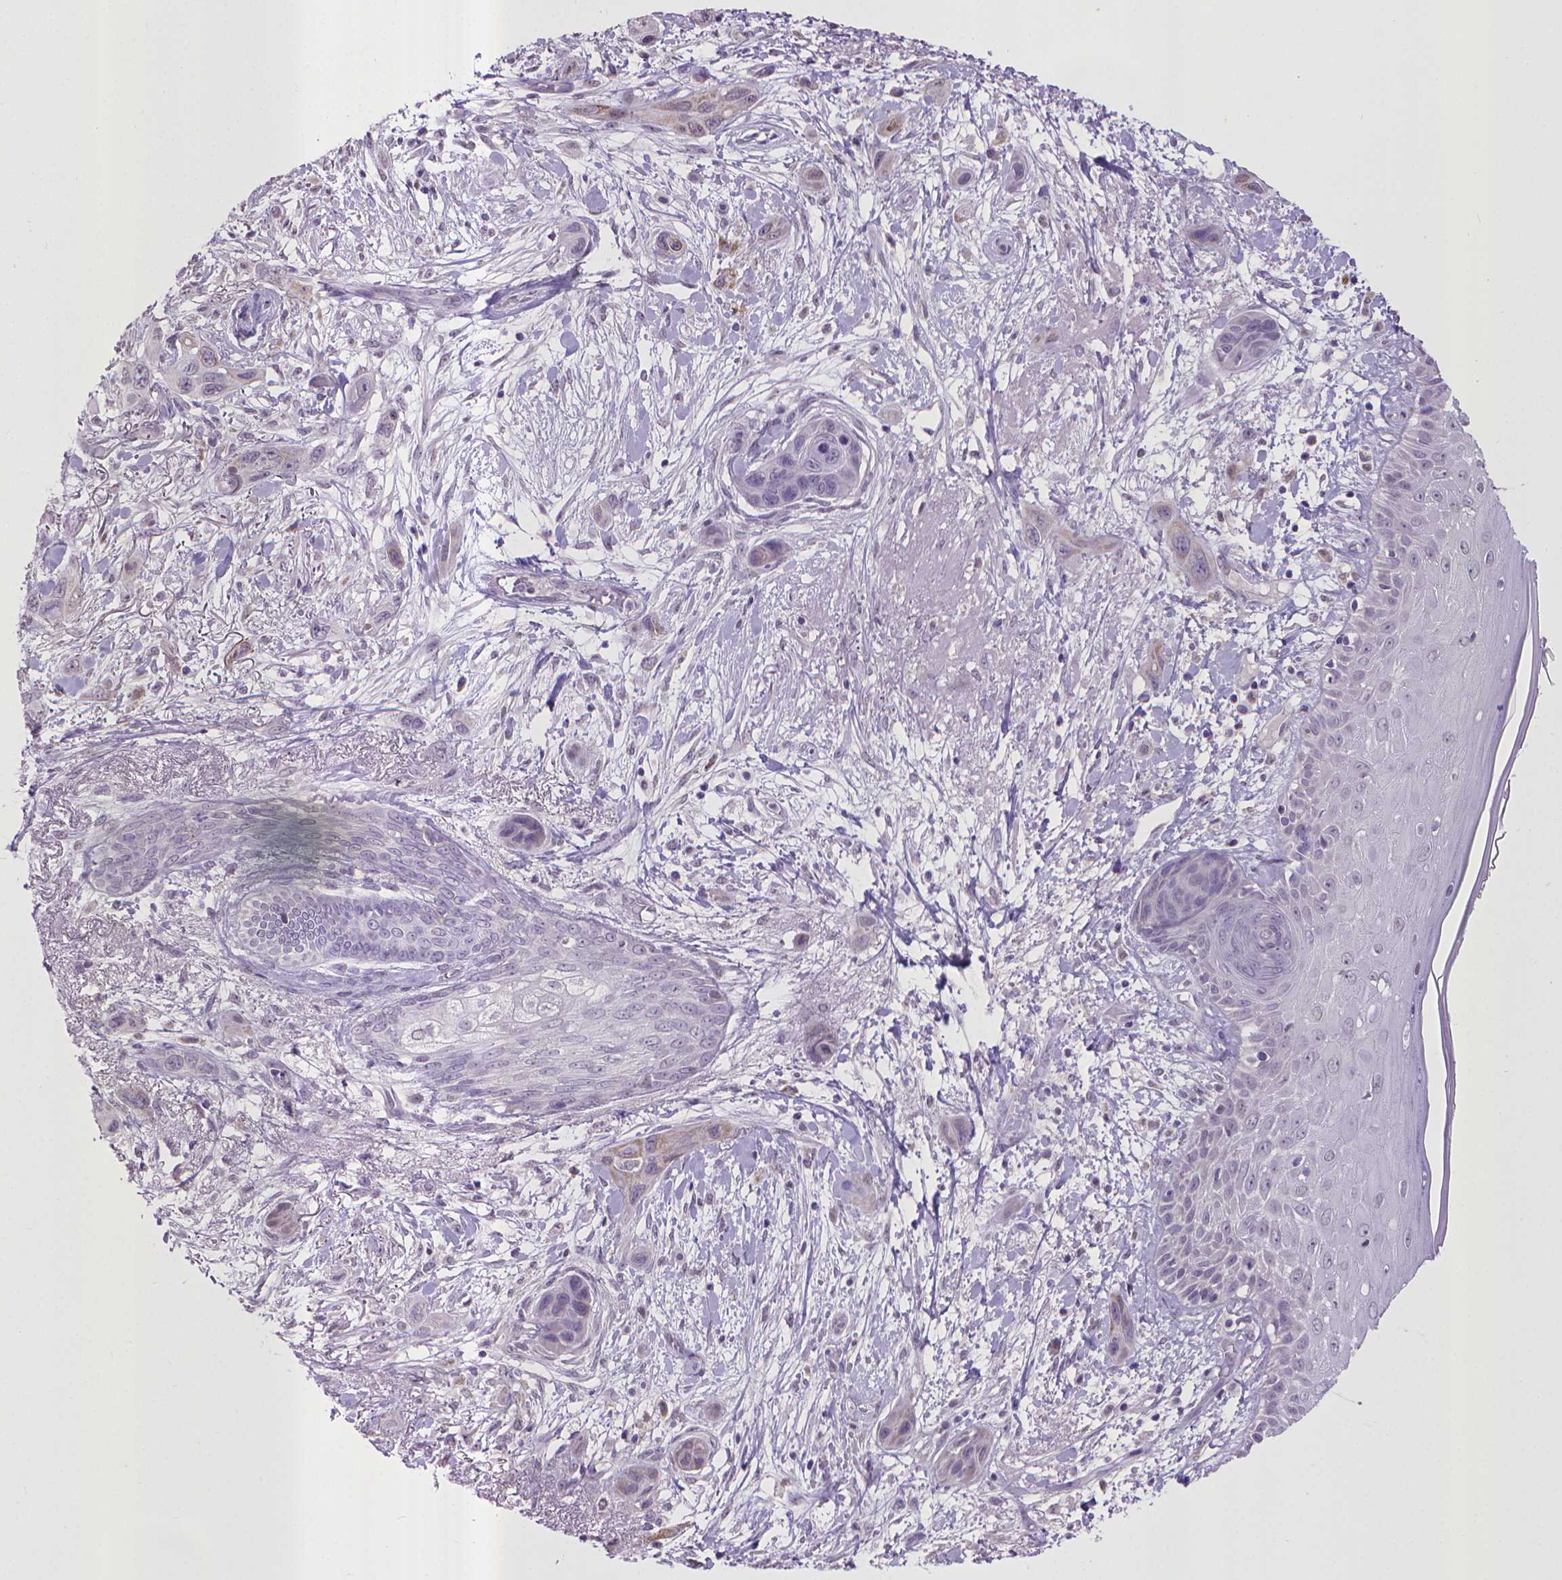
{"staining": {"intensity": "negative", "quantity": "none", "location": "none"}, "tissue": "skin cancer", "cell_type": "Tumor cells", "image_type": "cancer", "snomed": [{"axis": "morphology", "description": "Squamous cell carcinoma, NOS"}, {"axis": "topography", "description": "Skin"}], "caption": "High magnification brightfield microscopy of squamous cell carcinoma (skin) stained with DAB (3,3'-diaminobenzidine) (brown) and counterstained with hematoxylin (blue): tumor cells show no significant staining. The staining was performed using DAB to visualize the protein expression in brown, while the nuclei were stained in blue with hematoxylin (Magnification: 20x).", "gene": "KMO", "patient": {"sex": "male", "age": 79}}